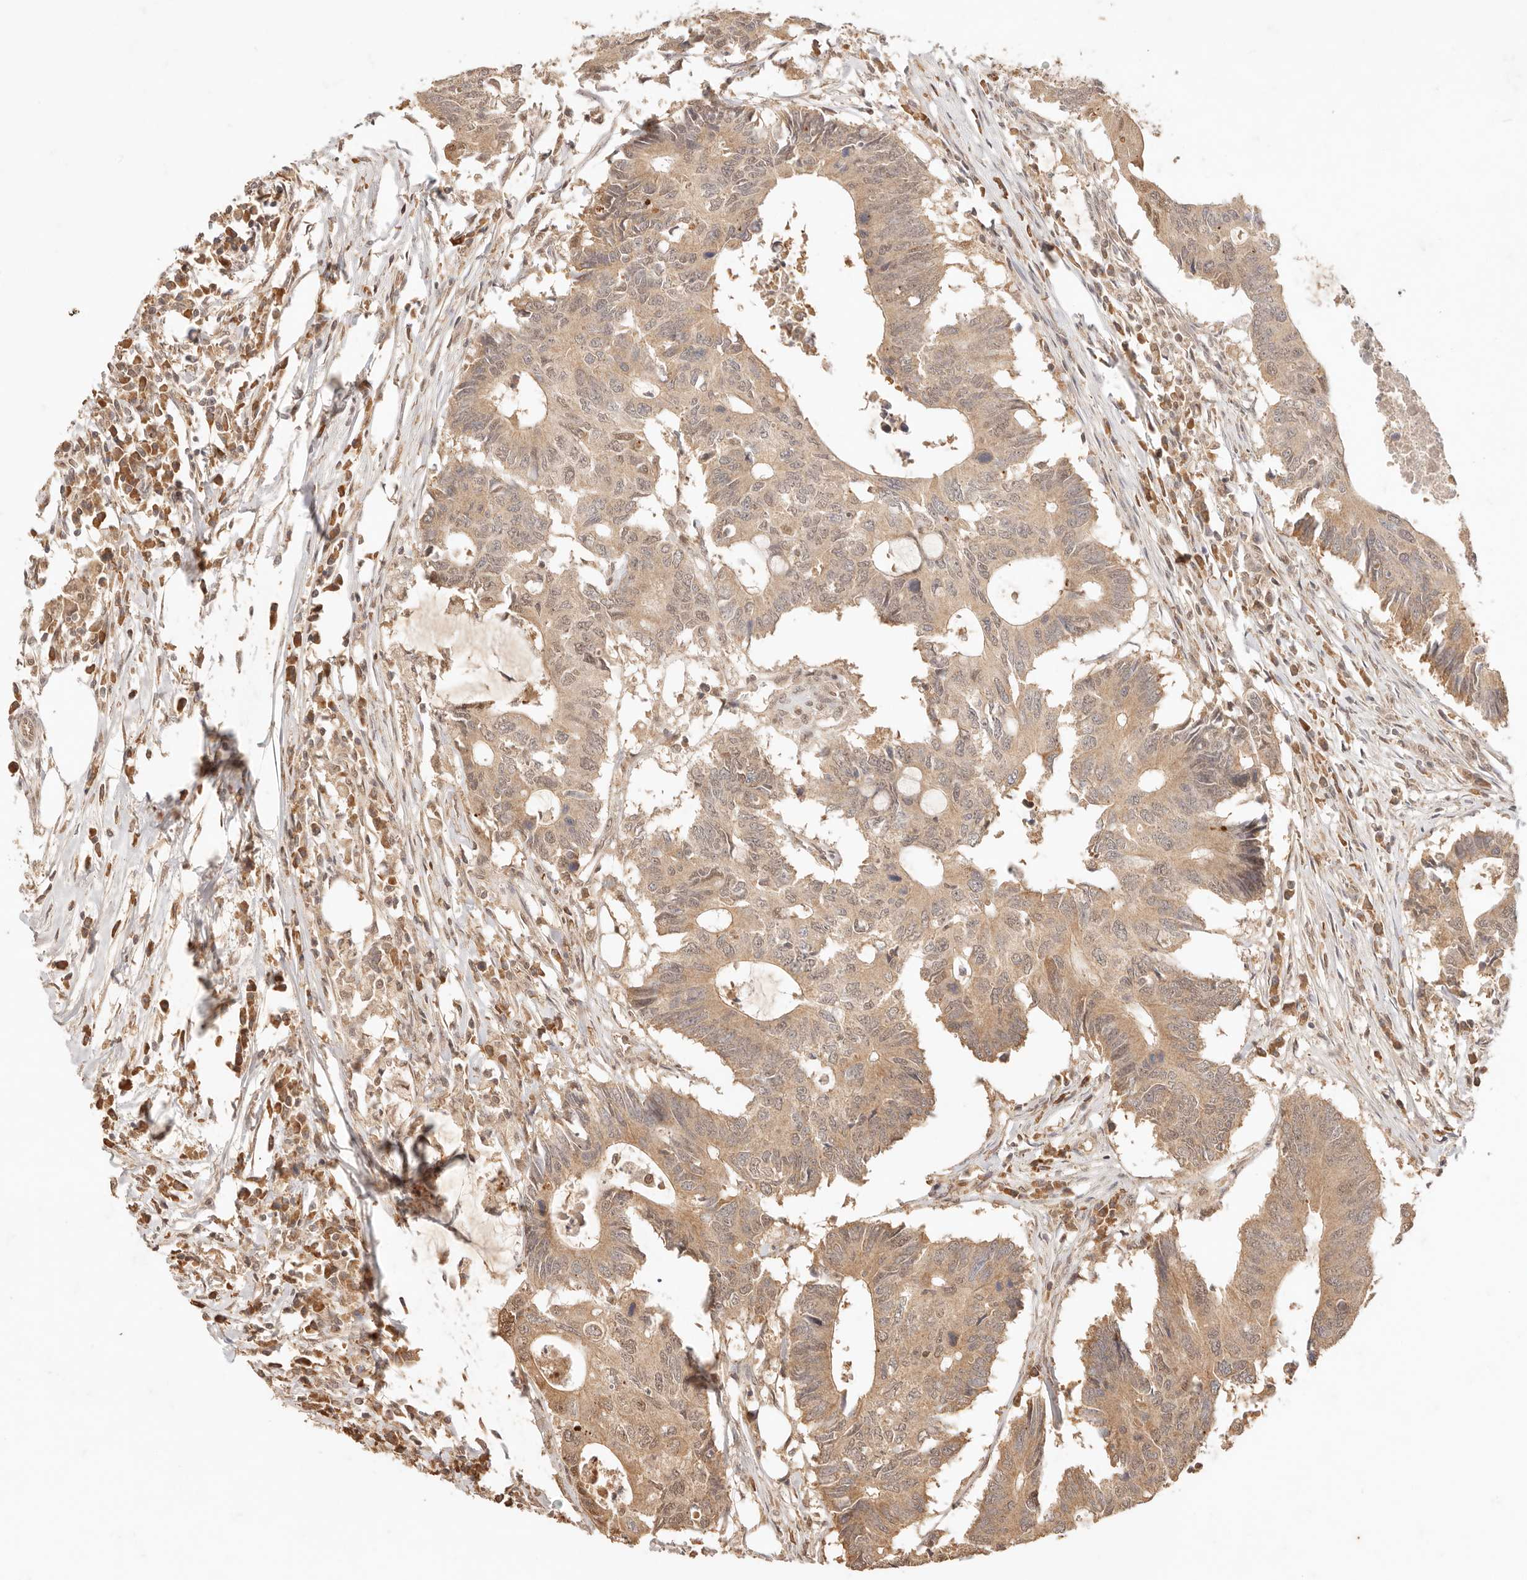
{"staining": {"intensity": "moderate", "quantity": ">75%", "location": "cytoplasmic/membranous"}, "tissue": "colorectal cancer", "cell_type": "Tumor cells", "image_type": "cancer", "snomed": [{"axis": "morphology", "description": "Adenocarcinoma, NOS"}, {"axis": "topography", "description": "Colon"}], "caption": "Brown immunohistochemical staining in colorectal adenocarcinoma demonstrates moderate cytoplasmic/membranous staining in approximately >75% of tumor cells. The protein is stained brown, and the nuclei are stained in blue (DAB (3,3'-diaminobenzidine) IHC with brightfield microscopy, high magnification).", "gene": "TRIM11", "patient": {"sex": "male", "age": 71}}